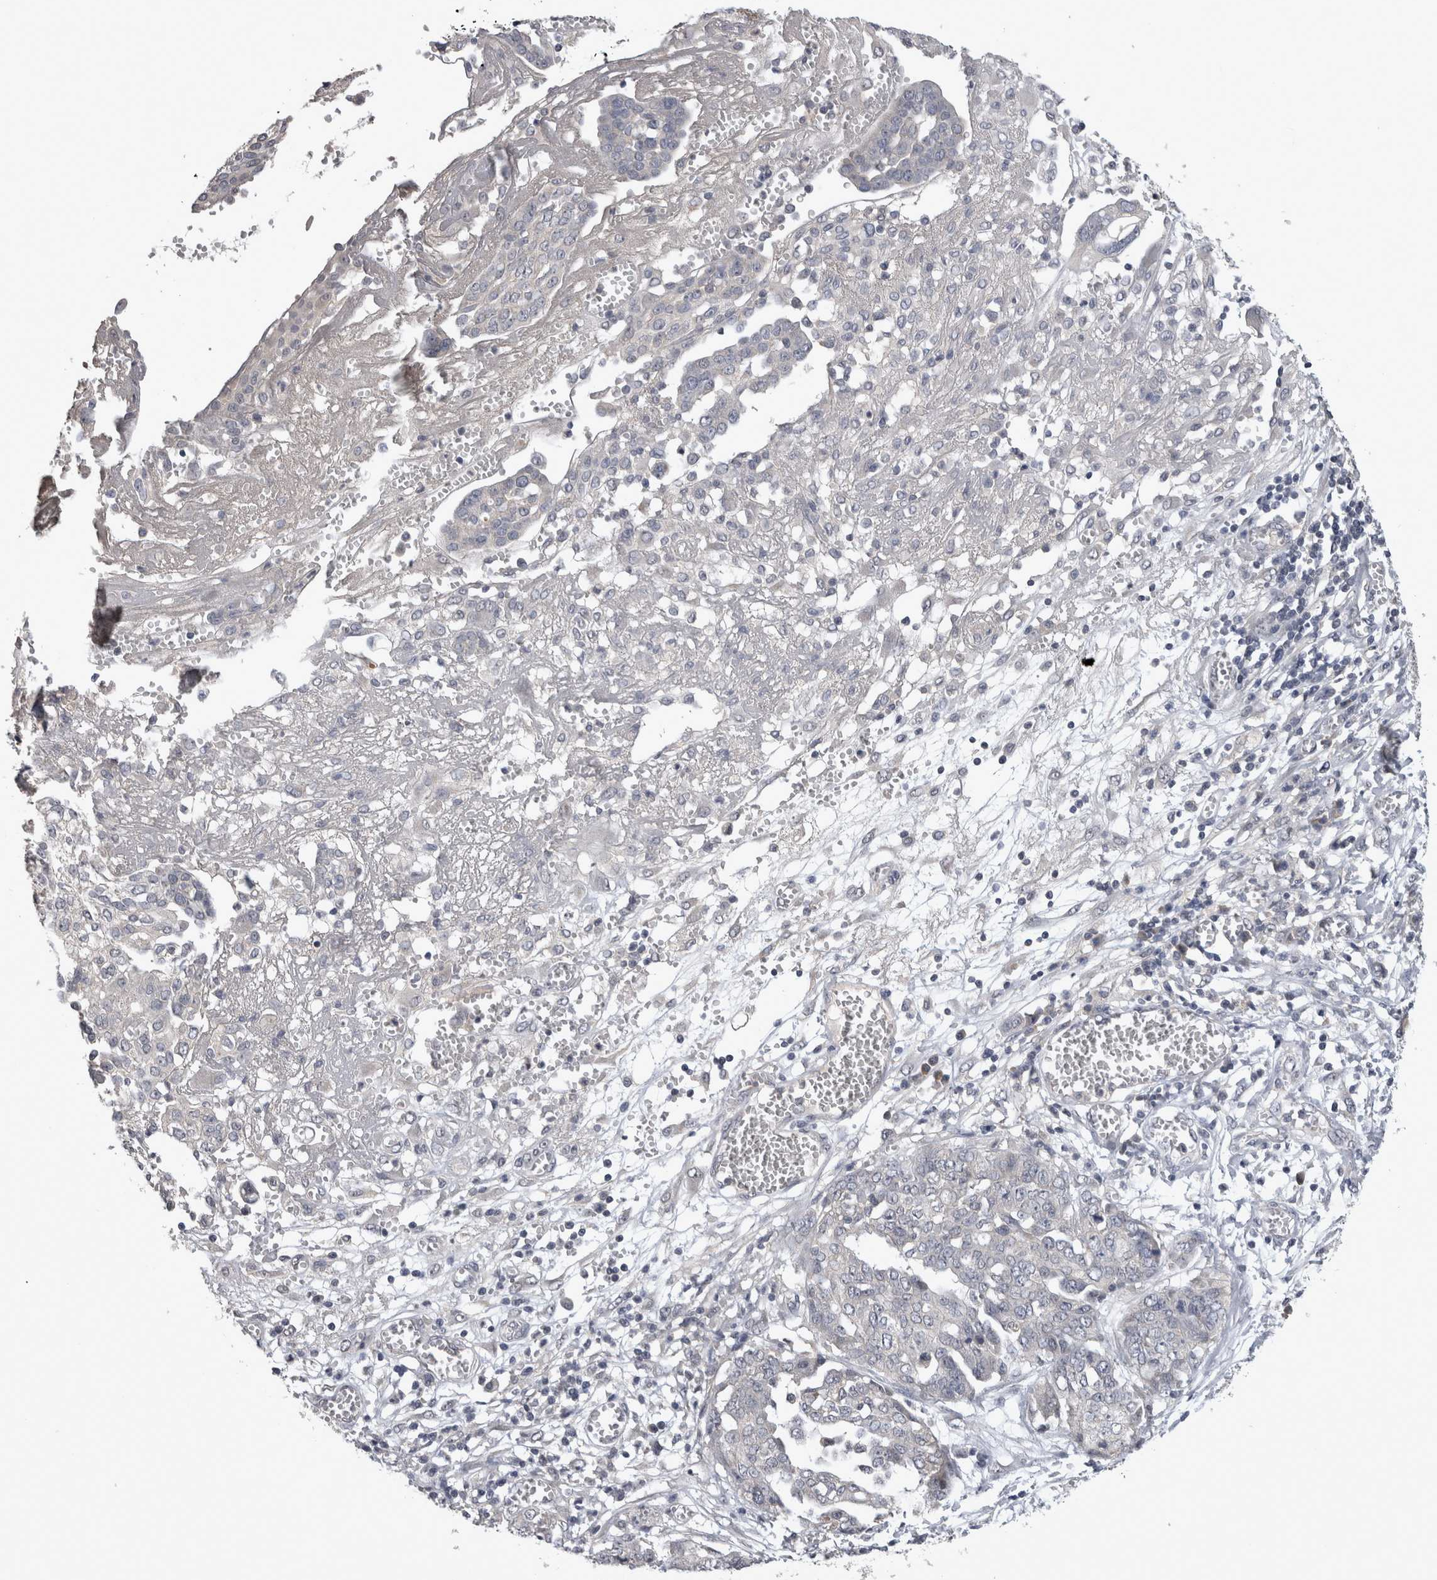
{"staining": {"intensity": "negative", "quantity": "none", "location": "none"}, "tissue": "ovarian cancer", "cell_type": "Tumor cells", "image_type": "cancer", "snomed": [{"axis": "morphology", "description": "Cystadenocarcinoma, serous, NOS"}, {"axis": "topography", "description": "Soft tissue"}, {"axis": "topography", "description": "Ovary"}], "caption": "This is an IHC image of ovarian cancer. There is no positivity in tumor cells.", "gene": "ZNF114", "patient": {"sex": "female", "age": 57}}